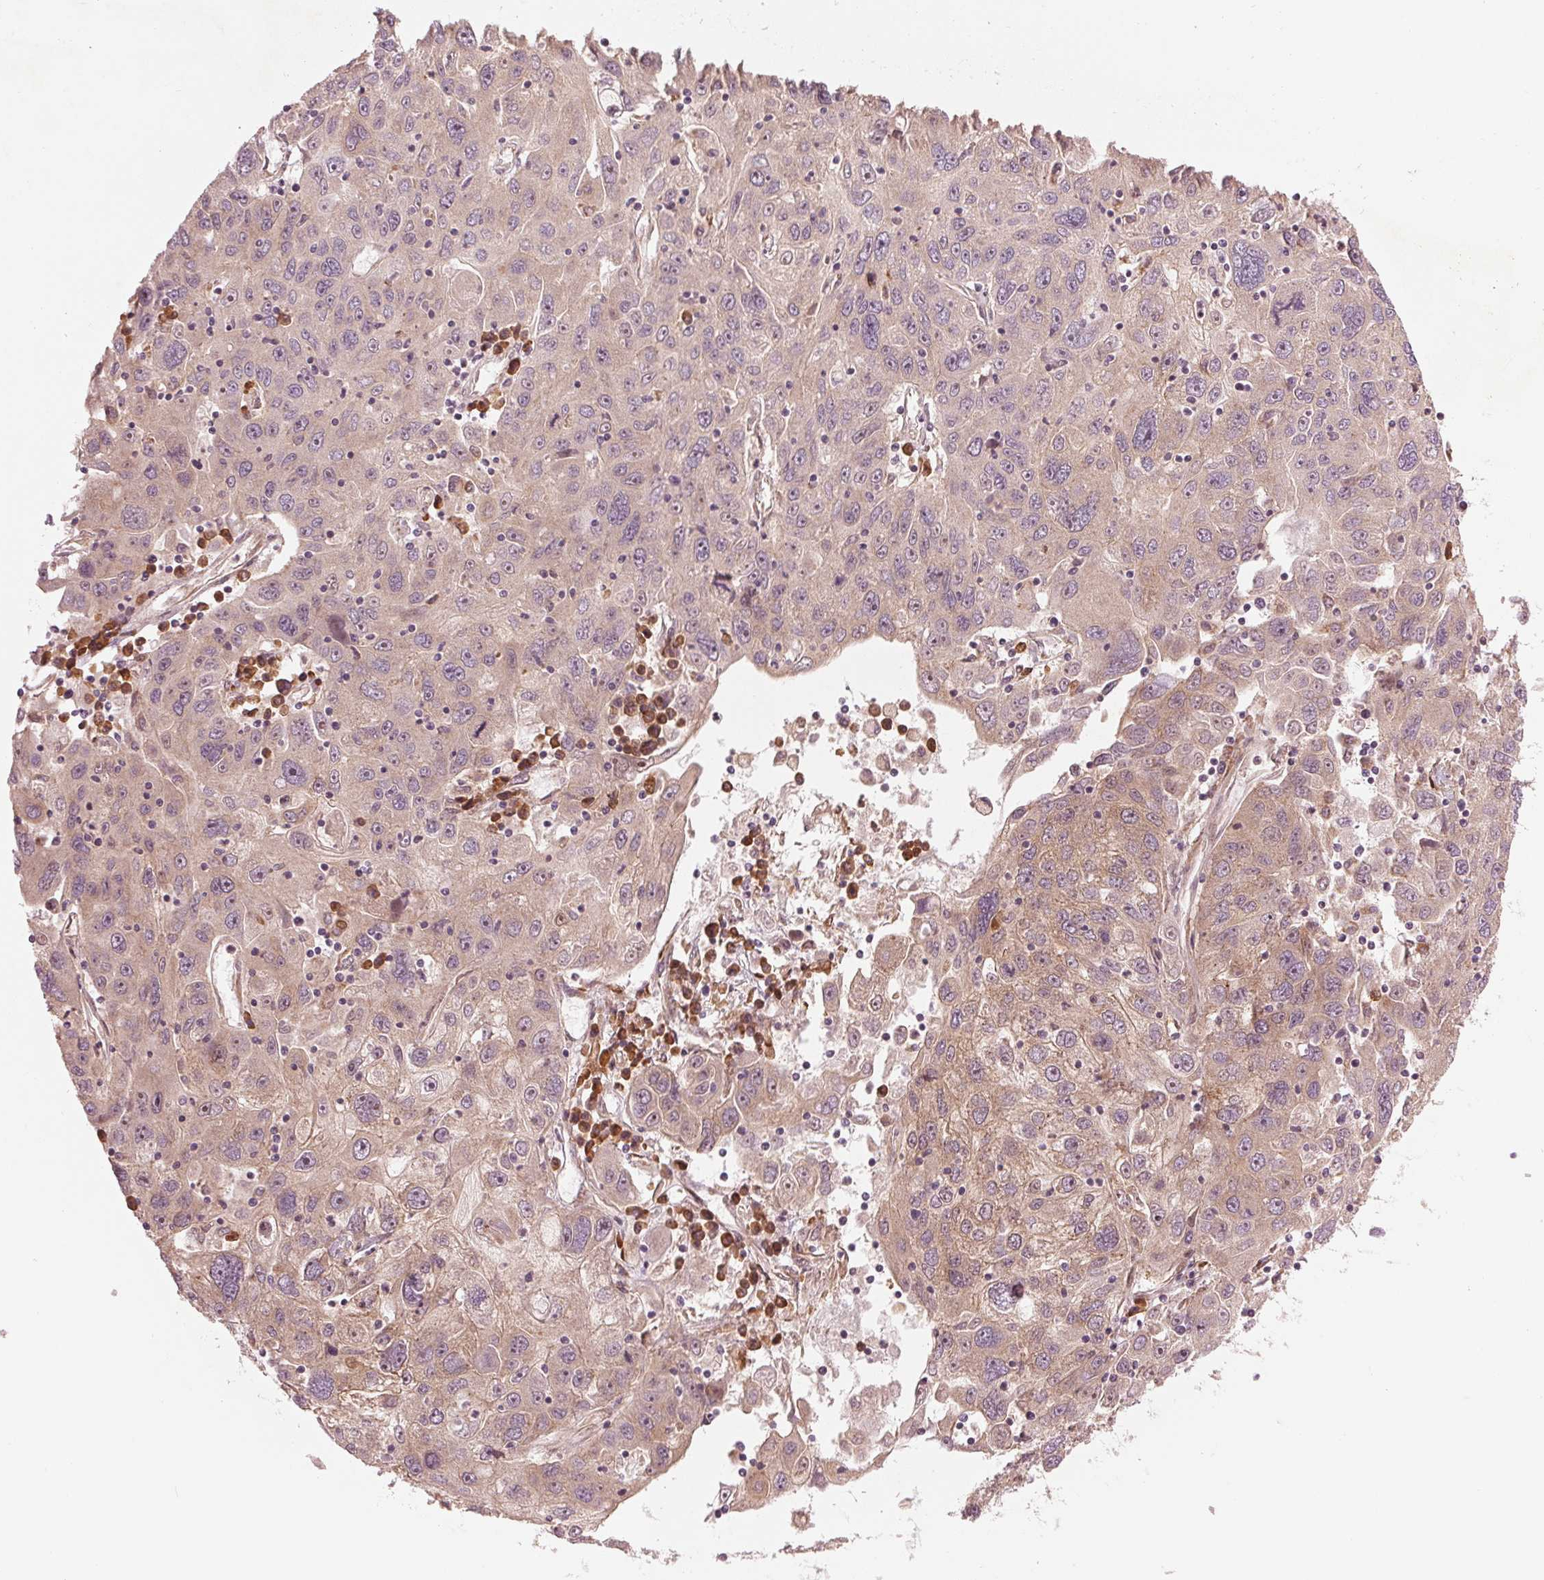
{"staining": {"intensity": "weak", "quantity": ">75%", "location": "cytoplasmic/membranous"}, "tissue": "stomach cancer", "cell_type": "Tumor cells", "image_type": "cancer", "snomed": [{"axis": "morphology", "description": "Adenocarcinoma, NOS"}, {"axis": "topography", "description": "Stomach"}], "caption": "Immunohistochemistry (DAB) staining of human stomach adenocarcinoma reveals weak cytoplasmic/membranous protein expression in about >75% of tumor cells. The staining was performed using DAB (3,3'-diaminobenzidine), with brown indicating positive protein expression. Nuclei are stained blue with hematoxylin.", "gene": "CMIP", "patient": {"sex": "male", "age": 56}}